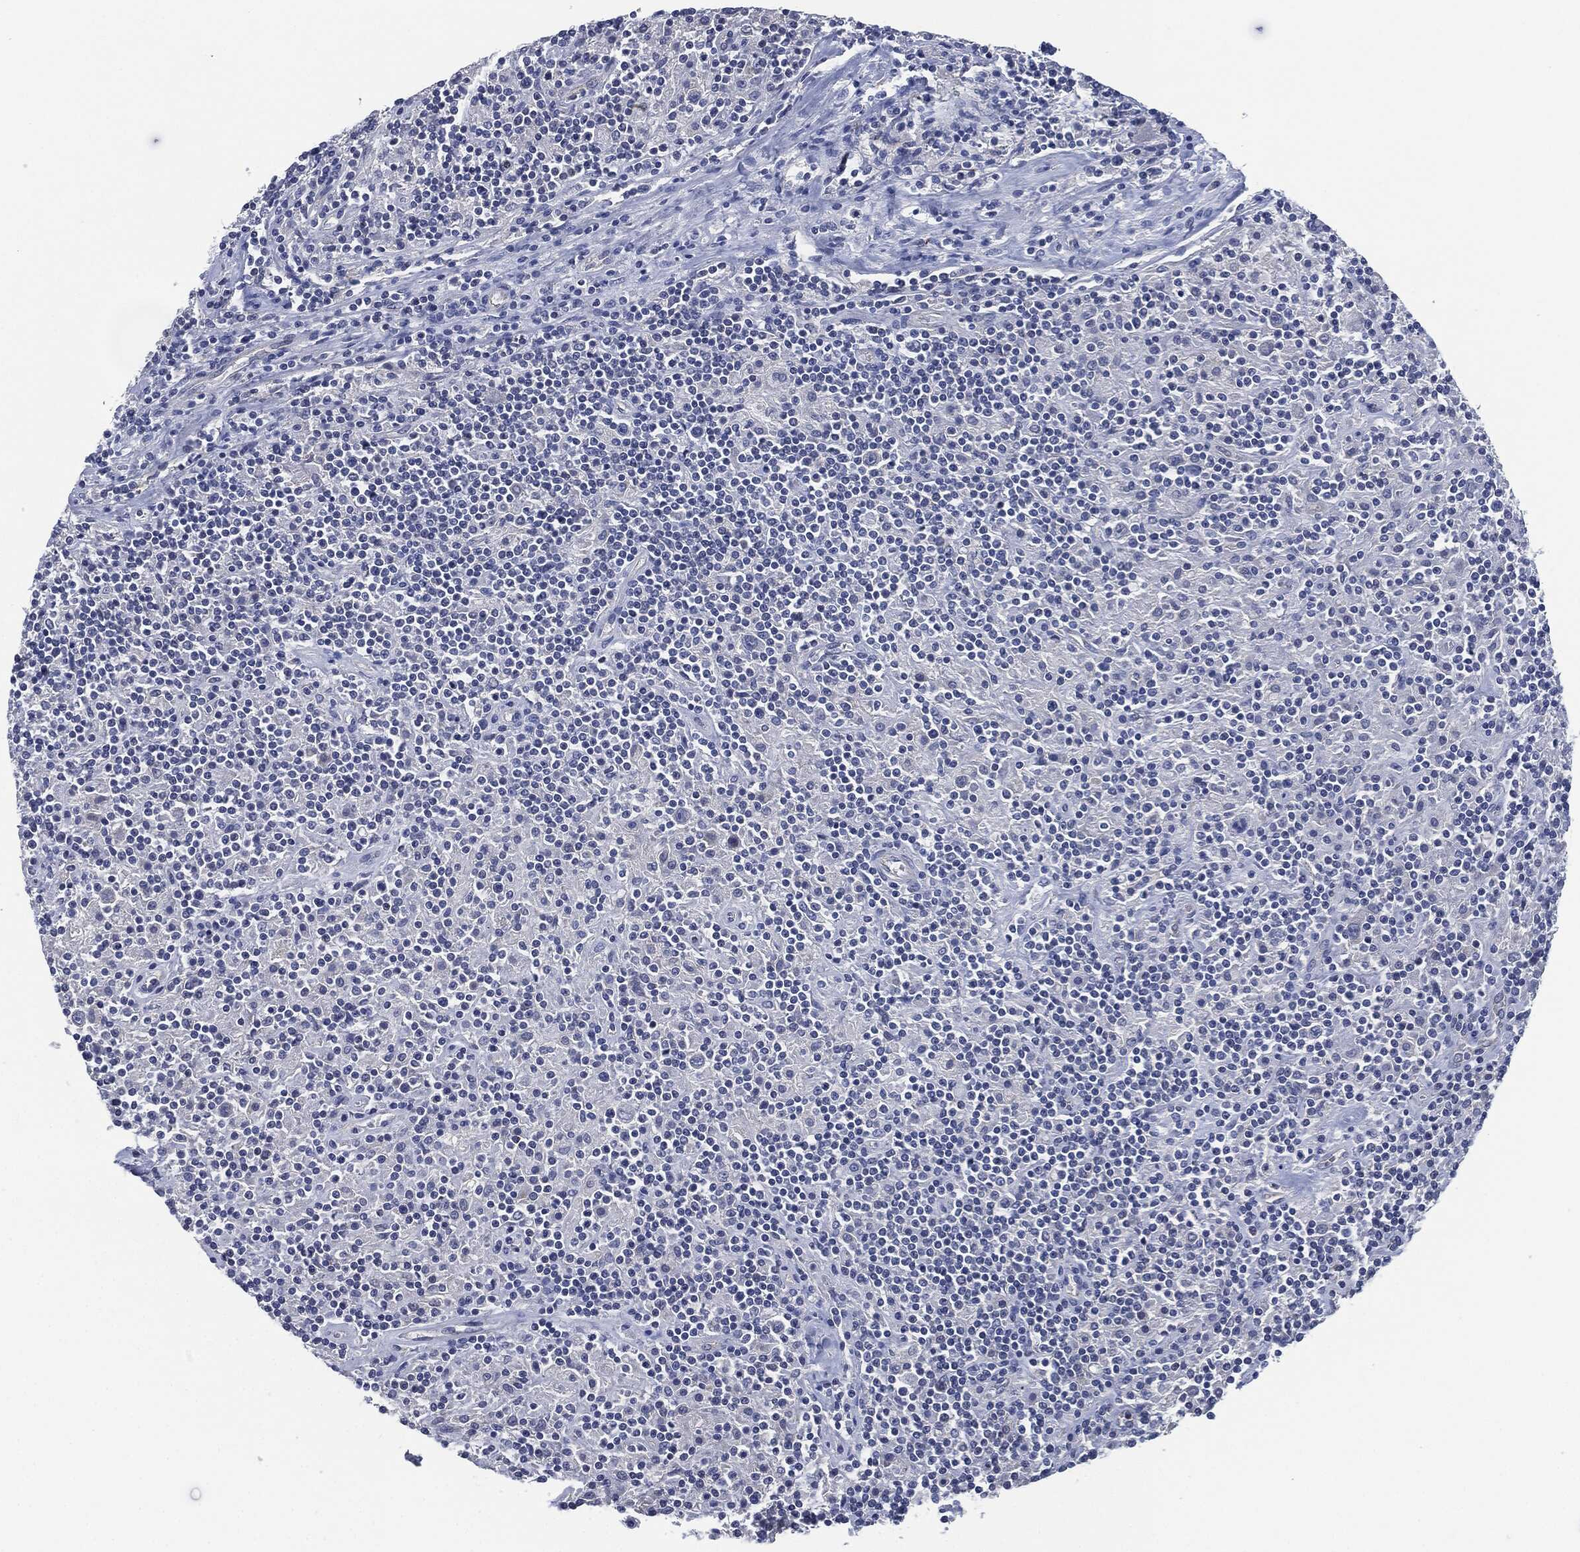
{"staining": {"intensity": "negative", "quantity": "none", "location": "none"}, "tissue": "lymphoma", "cell_type": "Tumor cells", "image_type": "cancer", "snomed": [{"axis": "morphology", "description": "Hodgkin's disease, NOS"}, {"axis": "topography", "description": "Lymph node"}], "caption": "Protein analysis of lymphoma demonstrates no significant staining in tumor cells.", "gene": "SHROOM2", "patient": {"sex": "male", "age": 70}}